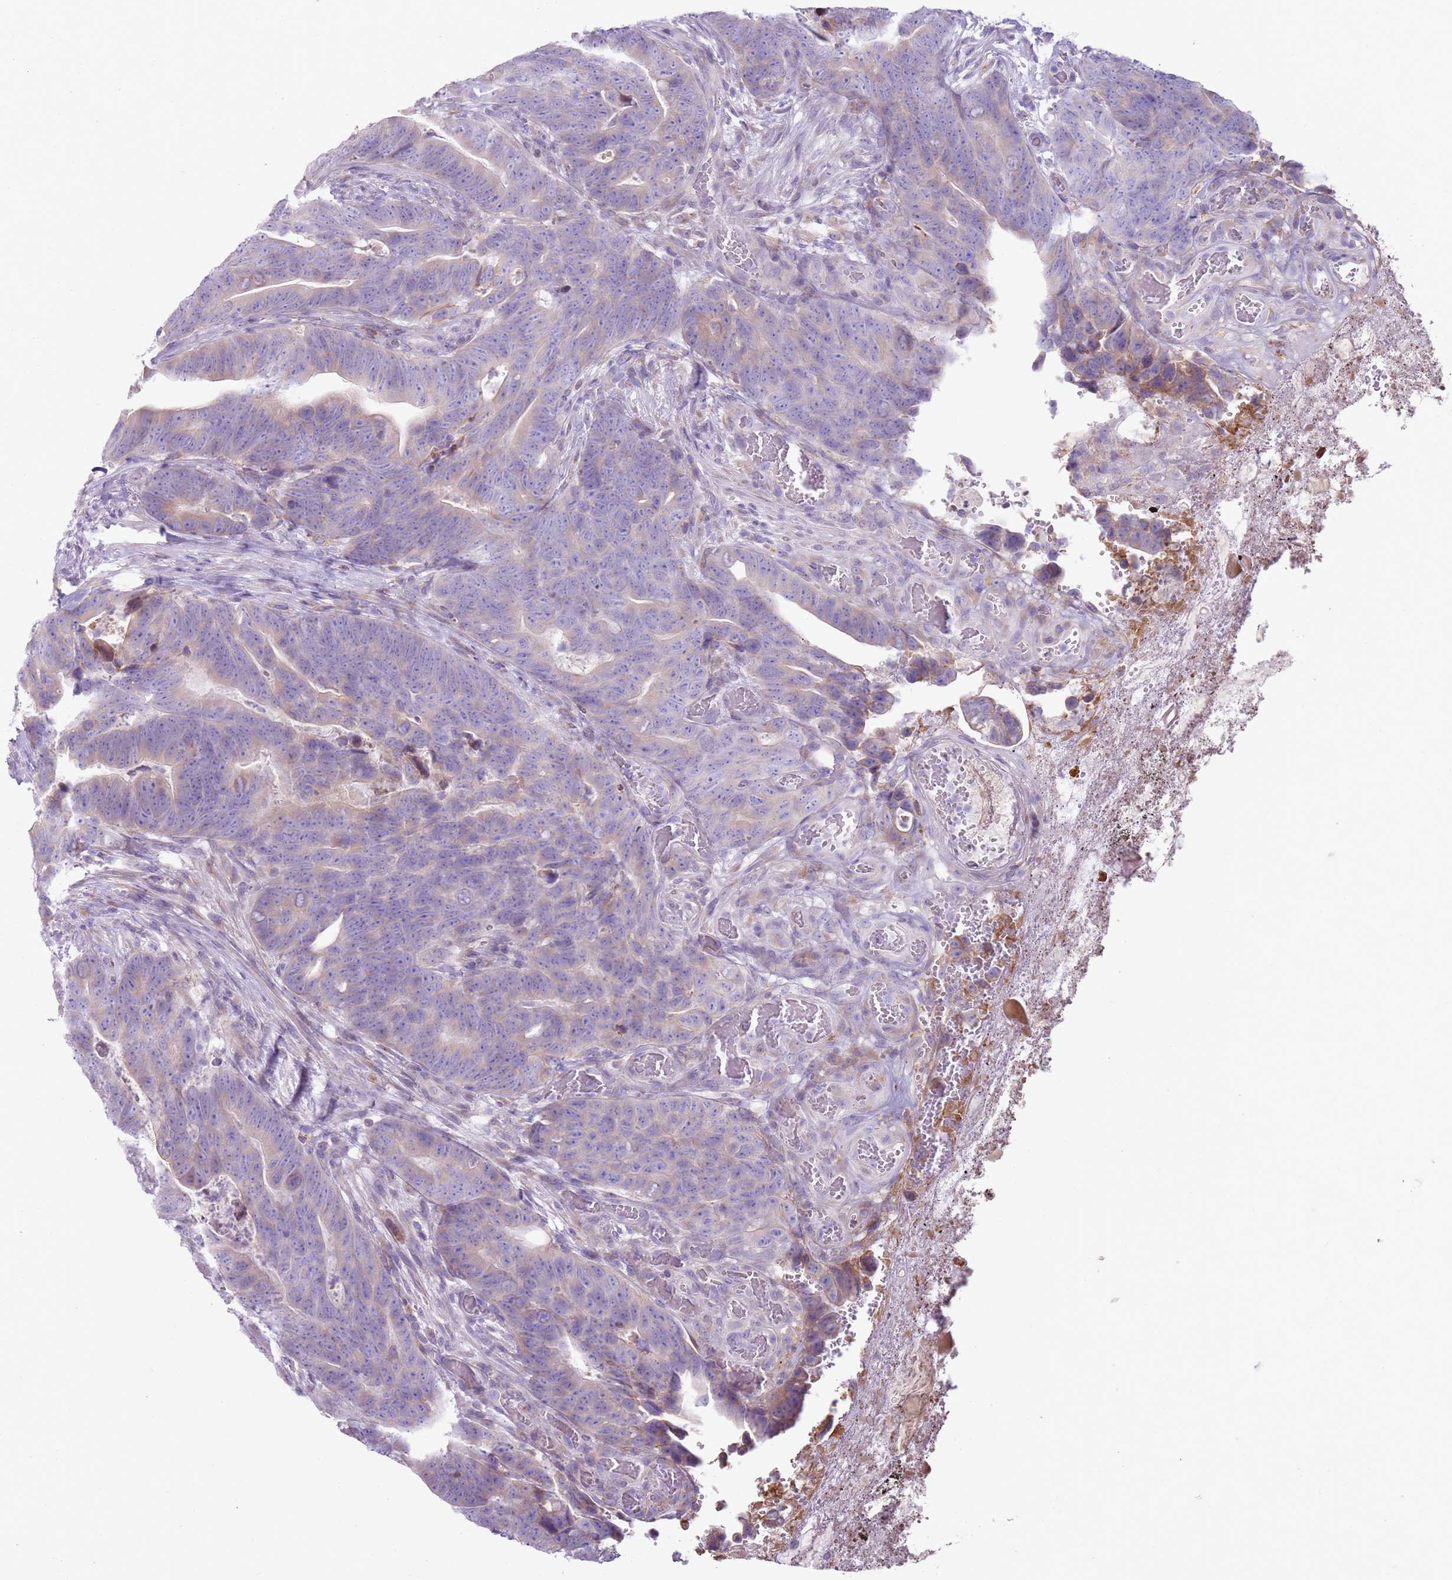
{"staining": {"intensity": "weak", "quantity": "<25%", "location": "cytoplasmic/membranous"}, "tissue": "colorectal cancer", "cell_type": "Tumor cells", "image_type": "cancer", "snomed": [{"axis": "morphology", "description": "Adenocarcinoma, NOS"}, {"axis": "topography", "description": "Colon"}], "caption": "This is an immunohistochemistry (IHC) photomicrograph of adenocarcinoma (colorectal). There is no positivity in tumor cells.", "gene": "OAF", "patient": {"sex": "female", "age": 82}}